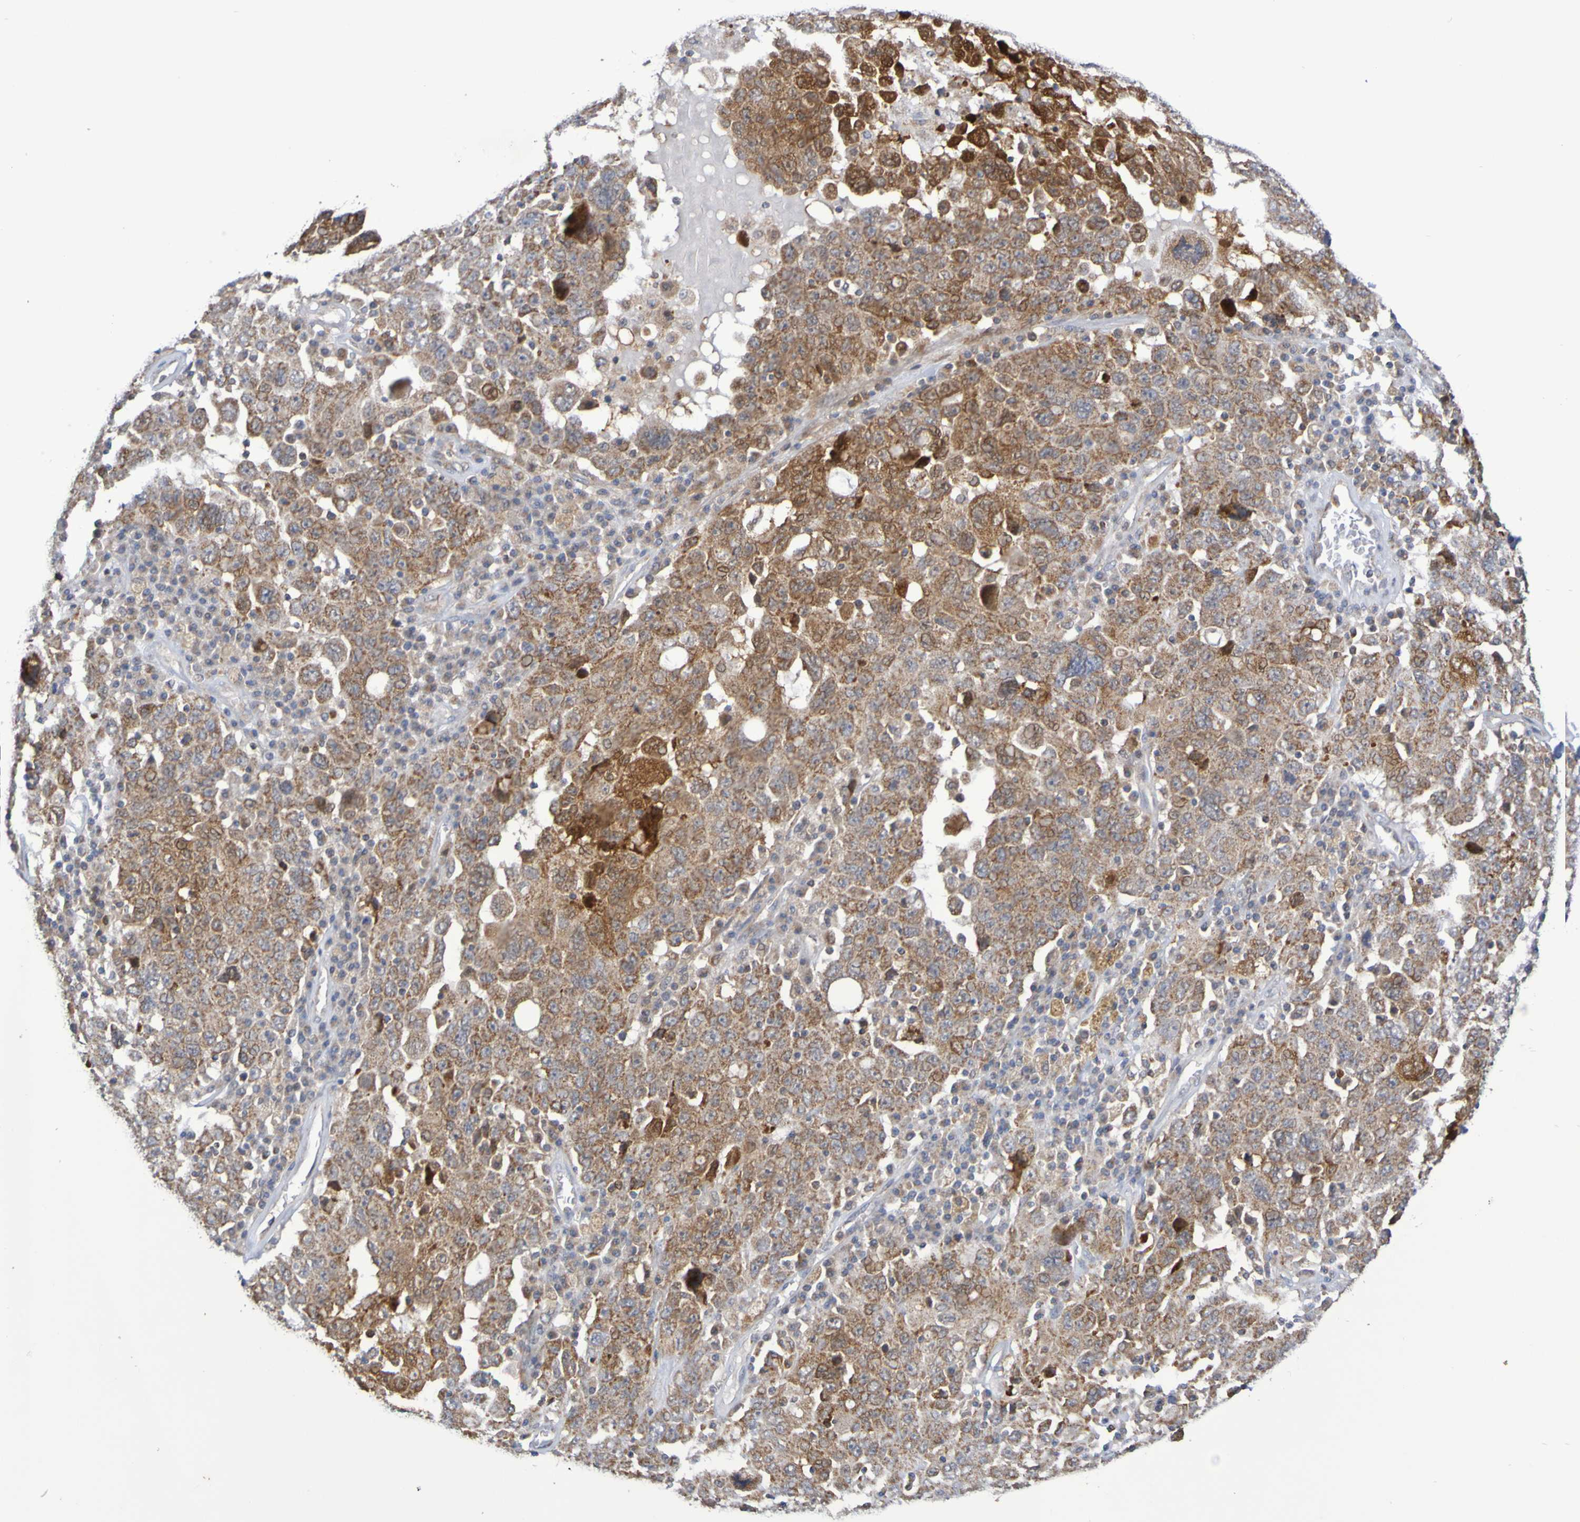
{"staining": {"intensity": "moderate", "quantity": ">75%", "location": "cytoplasmic/membranous"}, "tissue": "ovarian cancer", "cell_type": "Tumor cells", "image_type": "cancer", "snomed": [{"axis": "morphology", "description": "Carcinoma, endometroid"}, {"axis": "topography", "description": "Ovary"}], "caption": "A micrograph of ovarian endometroid carcinoma stained for a protein displays moderate cytoplasmic/membranous brown staining in tumor cells.", "gene": "C3orf18", "patient": {"sex": "female", "age": 62}}